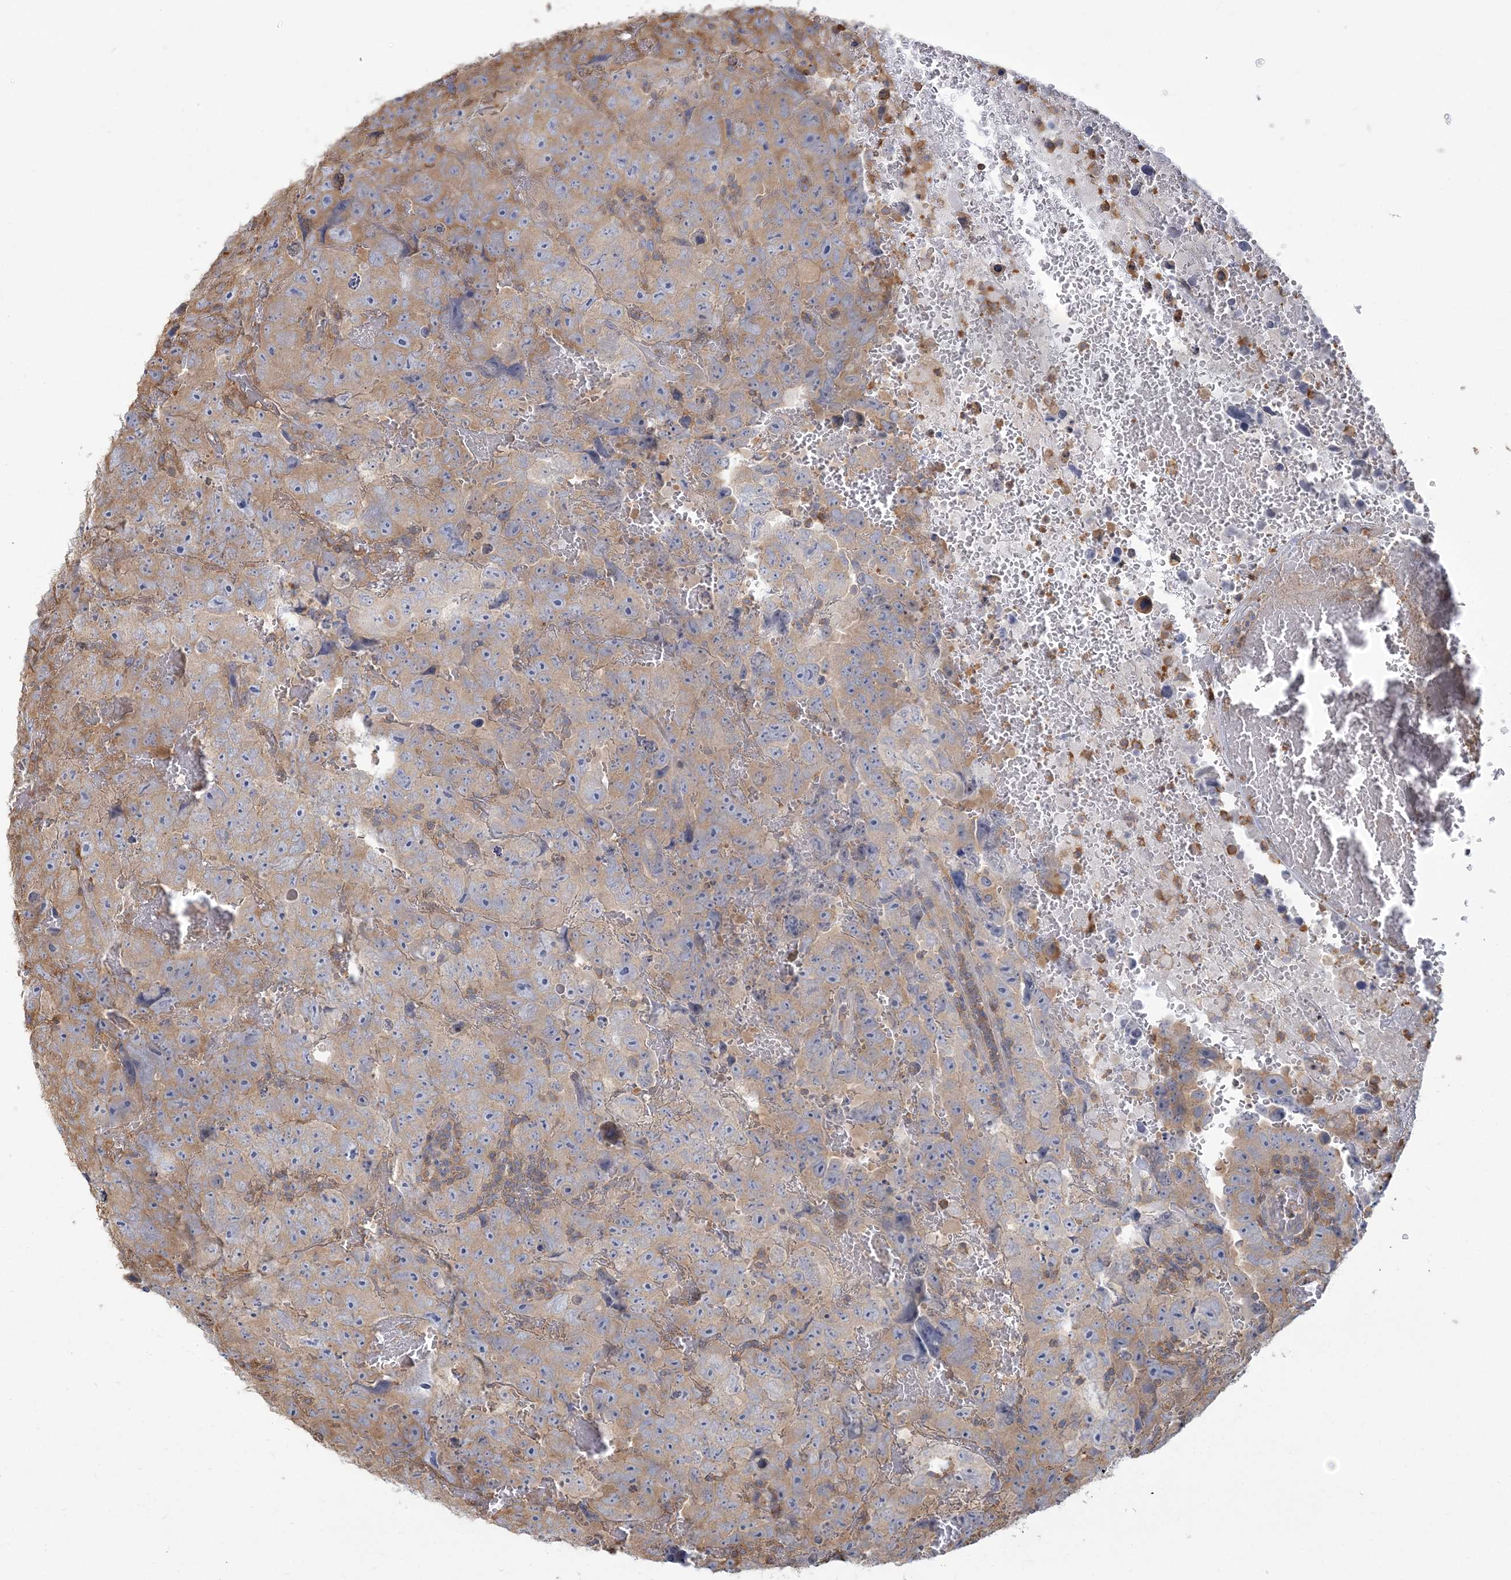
{"staining": {"intensity": "weak", "quantity": "25%-75%", "location": "cytoplasmic/membranous"}, "tissue": "testis cancer", "cell_type": "Tumor cells", "image_type": "cancer", "snomed": [{"axis": "morphology", "description": "Carcinoma, Embryonal, NOS"}, {"axis": "topography", "description": "Testis"}], "caption": "This is an image of immunohistochemistry (IHC) staining of testis embryonal carcinoma, which shows weak positivity in the cytoplasmic/membranous of tumor cells.", "gene": "ANKS1A", "patient": {"sex": "male", "age": 45}}